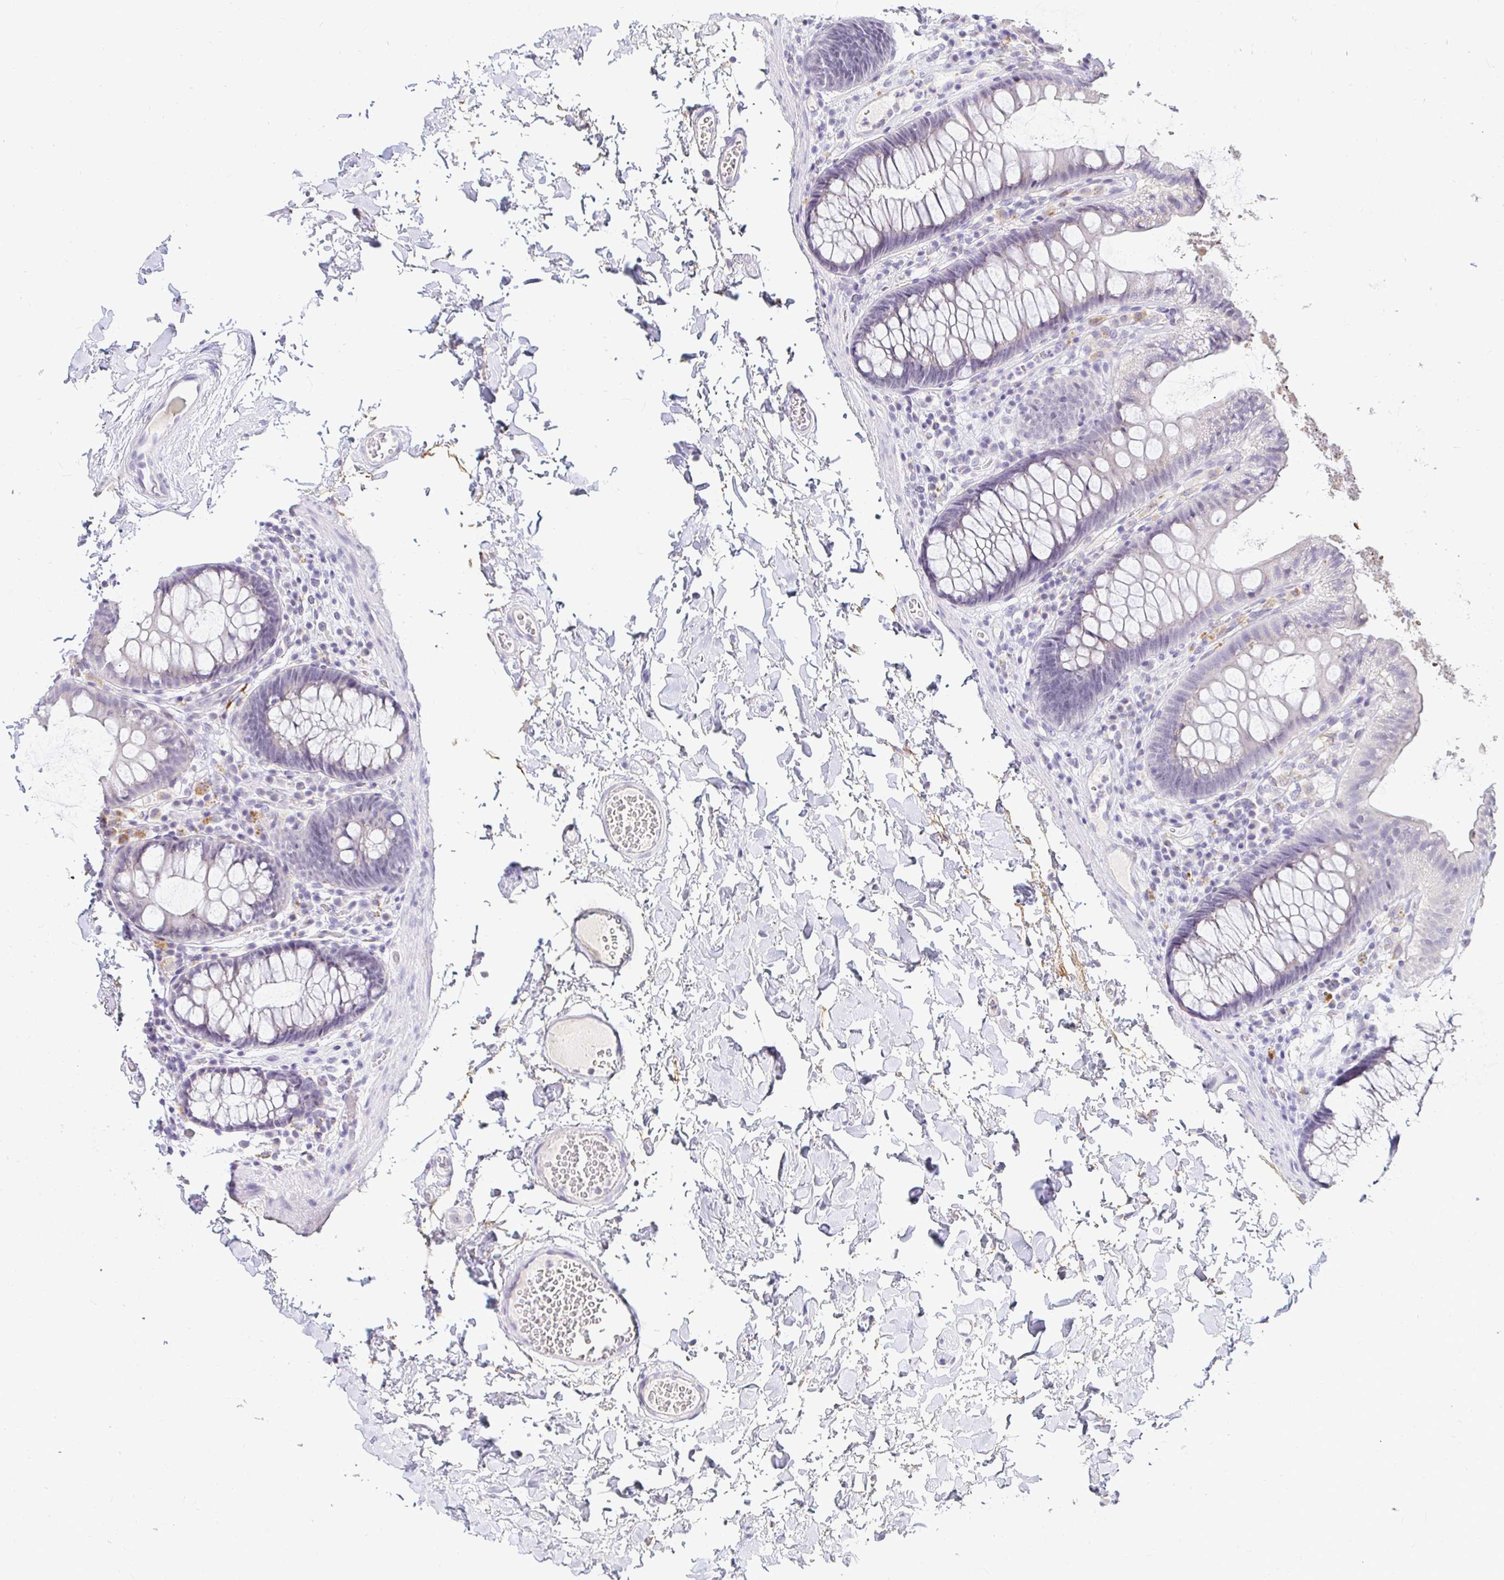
{"staining": {"intensity": "negative", "quantity": "none", "location": "none"}, "tissue": "colon", "cell_type": "Endothelial cells", "image_type": "normal", "snomed": [{"axis": "morphology", "description": "Normal tissue, NOS"}, {"axis": "topography", "description": "Colon"}, {"axis": "topography", "description": "Peripheral nerve tissue"}], "caption": "There is no significant expression in endothelial cells of colon. (DAB (3,3'-diaminobenzidine) immunohistochemistry (IHC) with hematoxylin counter stain).", "gene": "OR51D1", "patient": {"sex": "male", "age": 84}}